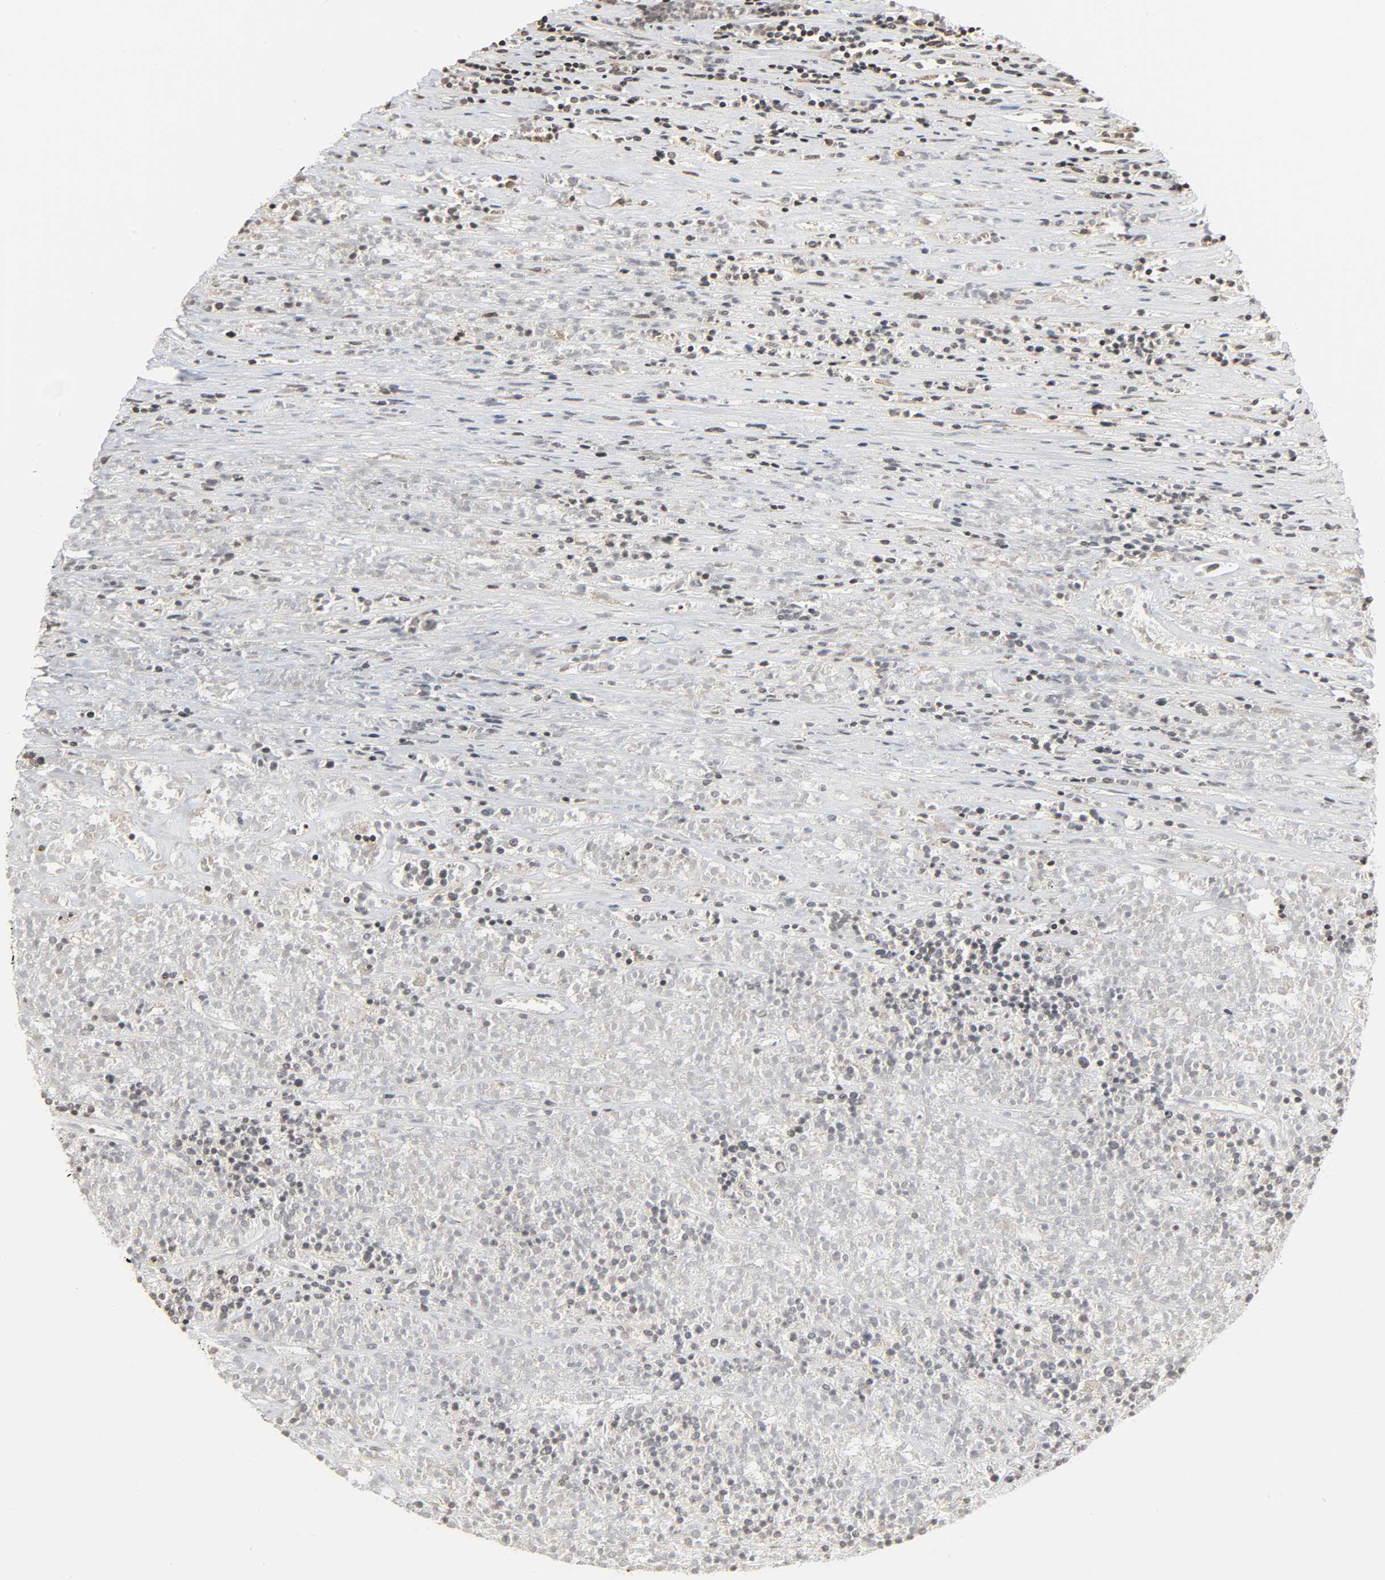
{"staining": {"intensity": "weak", "quantity": "<25%", "location": "nuclear"}, "tissue": "lymphoma", "cell_type": "Tumor cells", "image_type": "cancer", "snomed": [{"axis": "morphology", "description": "Malignant lymphoma, non-Hodgkin's type, High grade"}, {"axis": "topography", "description": "Lymph node"}], "caption": "Protein analysis of malignant lymphoma, non-Hodgkin's type (high-grade) reveals no significant staining in tumor cells.", "gene": "XRCC1", "patient": {"sex": "female", "age": 73}}